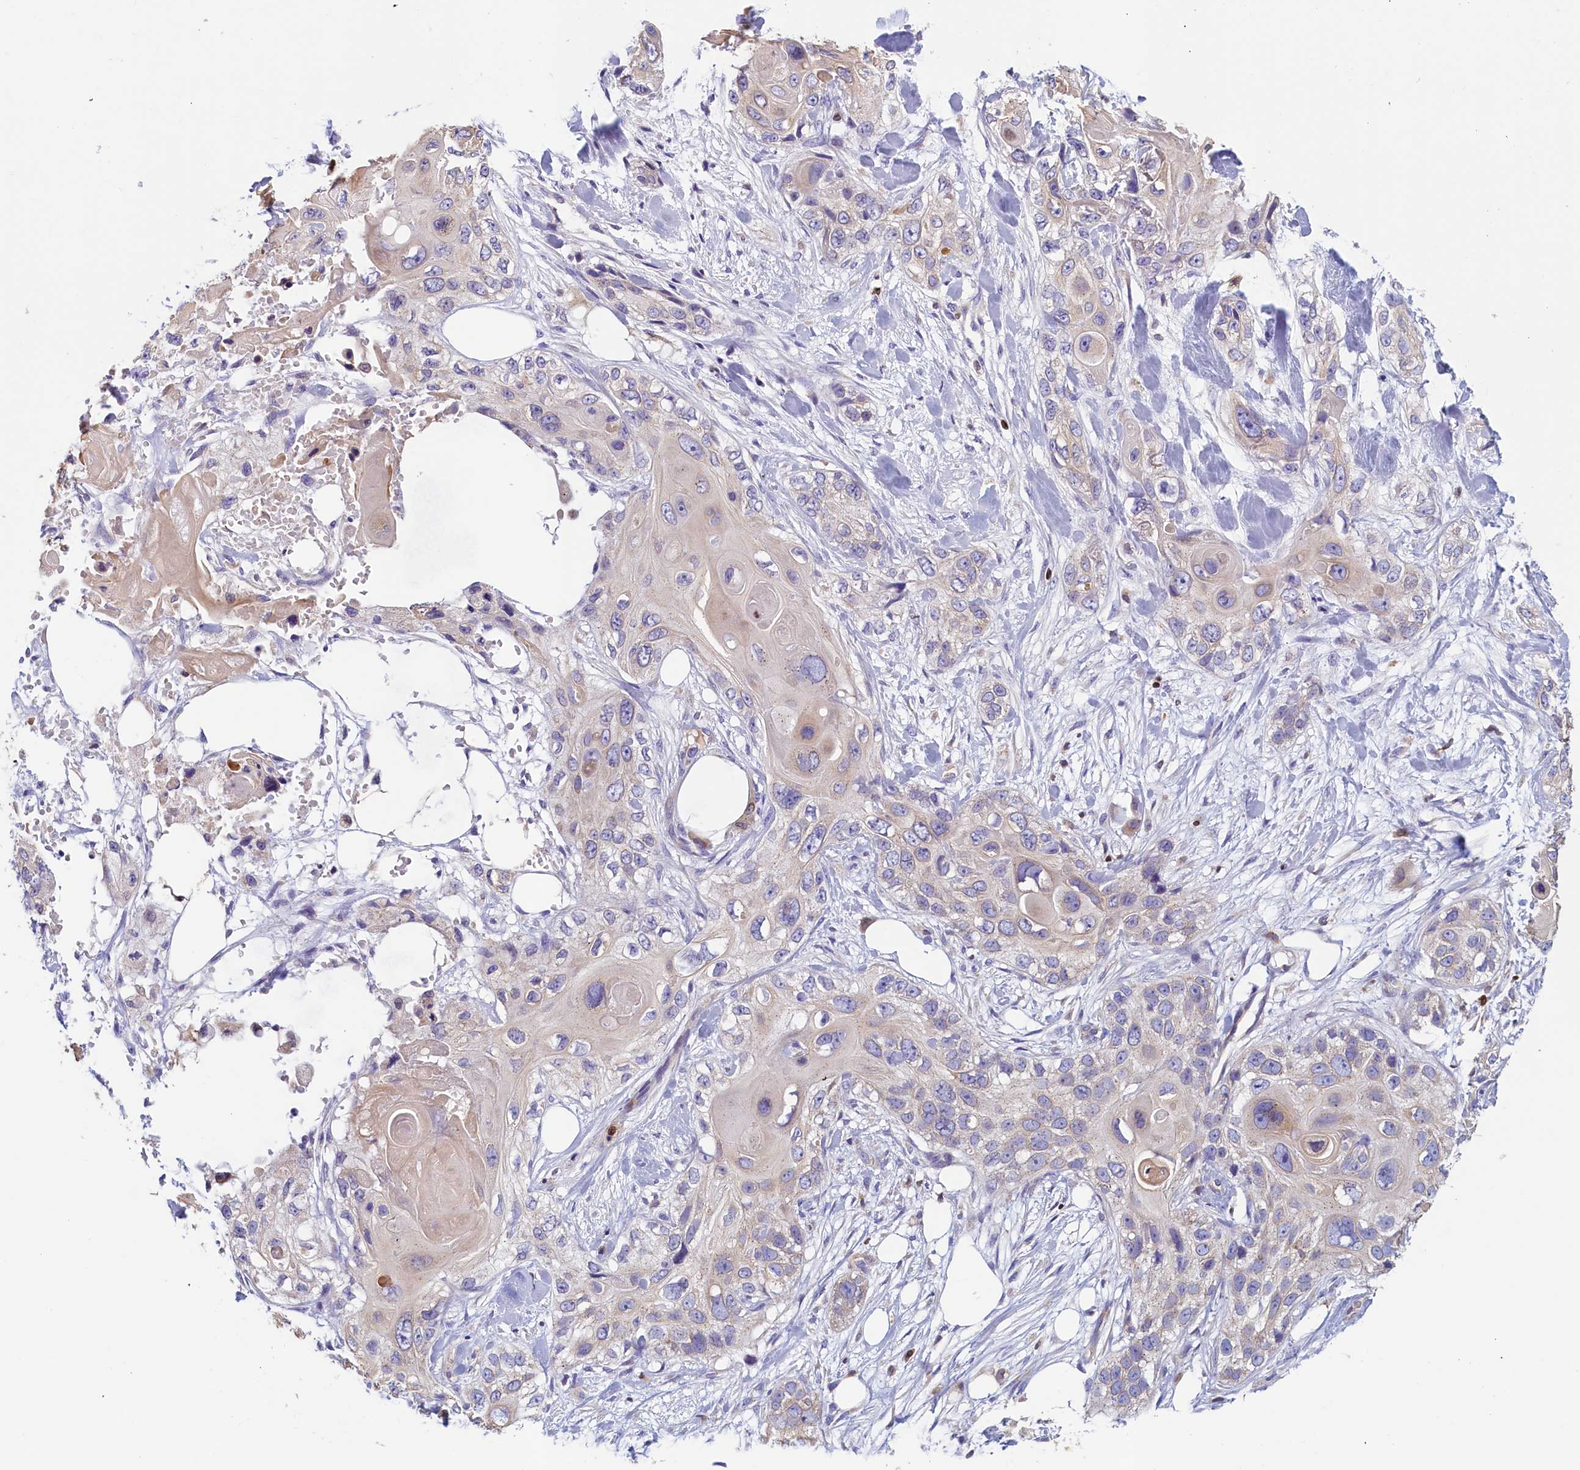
{"staining": {"intensity": "negative", "quantity": "none", "location": "none"}, "tissue": "skin cancer", "cell_type": "Tumor cells", "image_type": "cancer", "snomed": [{"axis": "morphology", "description": "Normal tissue, NOS"}, {"axis": "morphology", "description": "Squamous cell carcinoma, NOS"}, {"axis": "topography", "description": "Skin"}], "caption": "IHC photomicrograph of skin cancer stained for a protein (brown), which displays no staining in tumor cells.", "gene": "TRAF3IP3", "patient": {"sex": "male", "age": 72}}